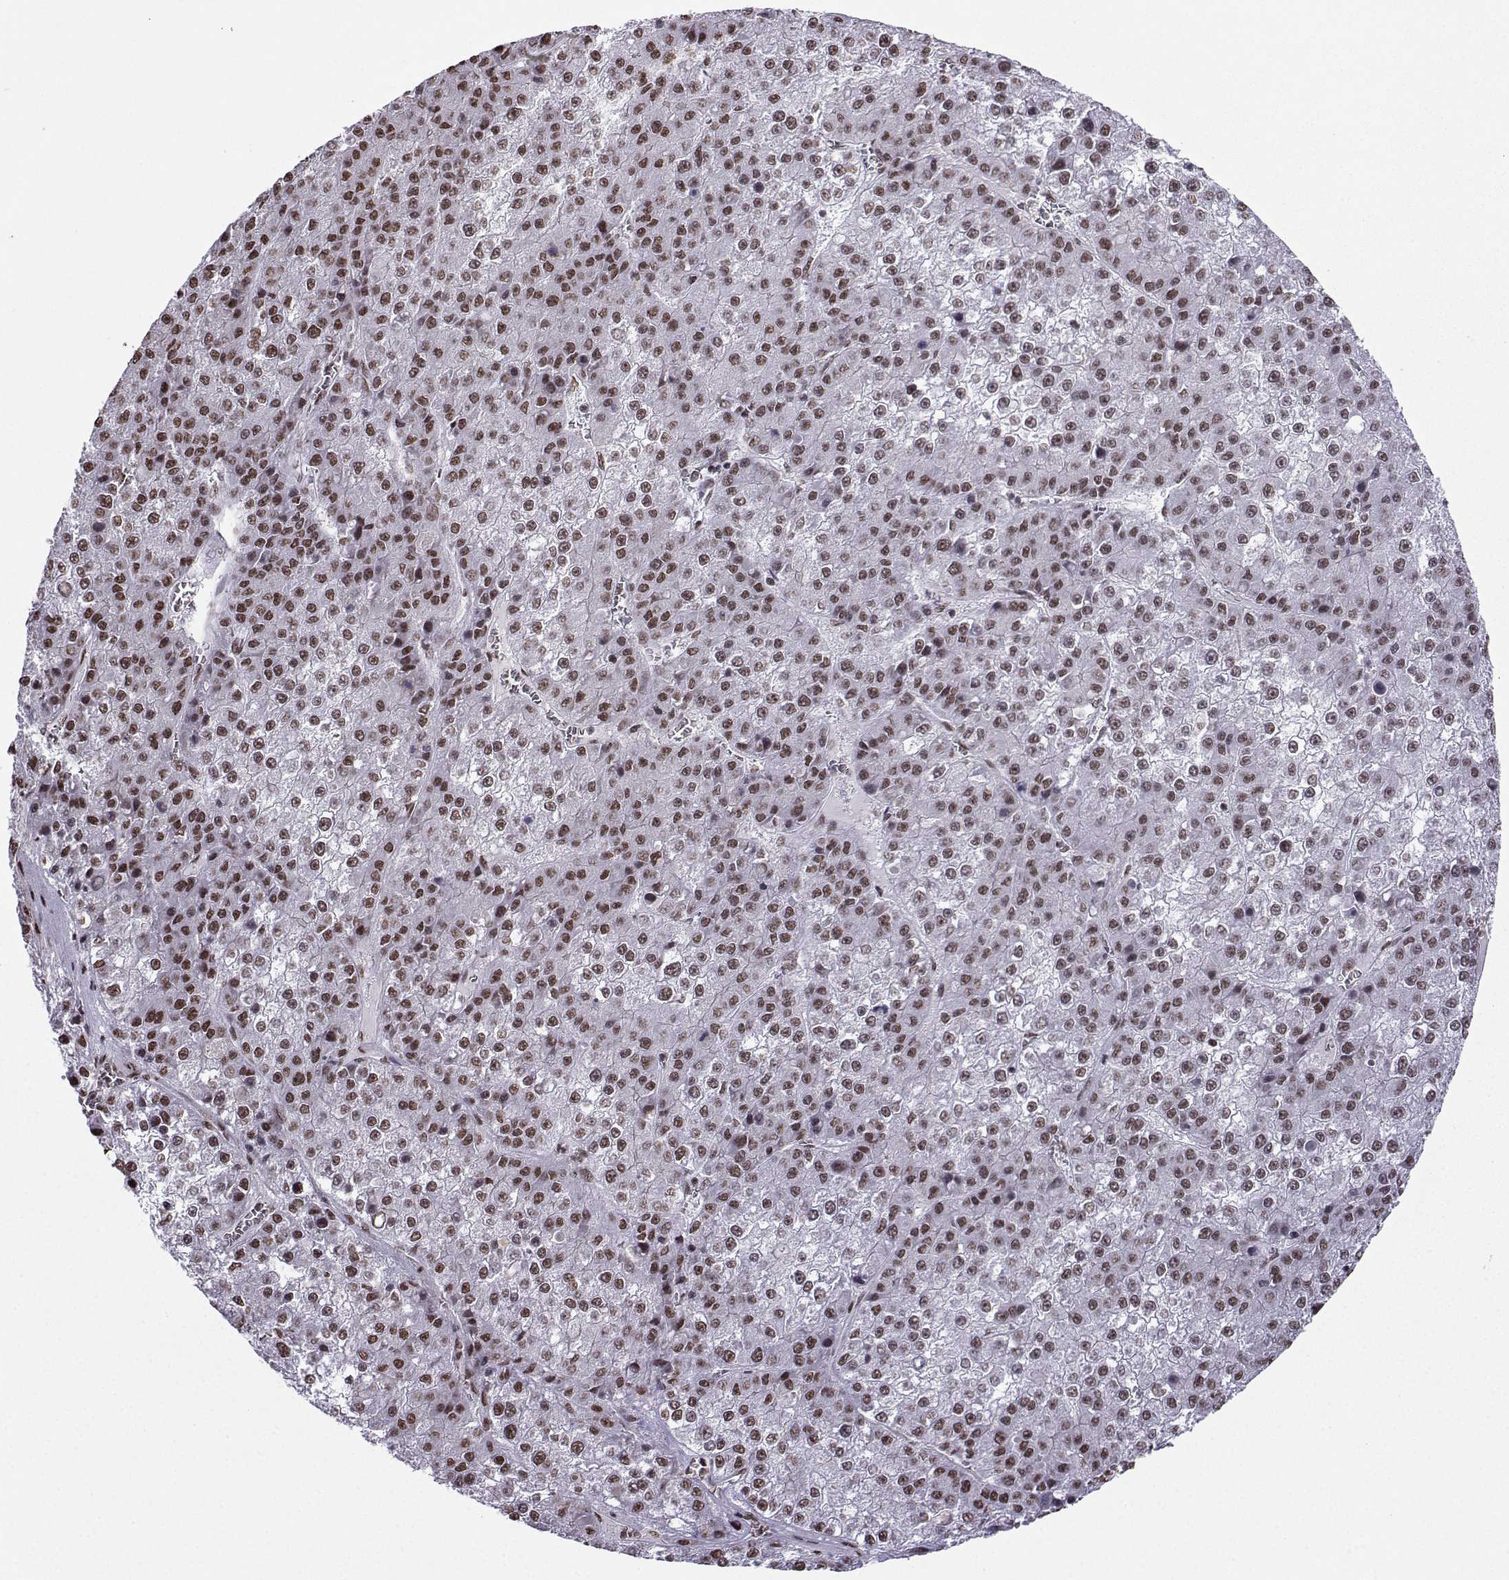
{"staining": {"intensity": "moderate", "quantity": ">75%", "location": "nuclear"}, "tissue": "liver cancer", "cell_type": "Tumor cells", "image_type": "cancer", "snomed": [{"axis": "morphology", "description": "Carcinoma, Hepatocellular, NOS"}, {"axis": "topography", "description": "Liver"}], "caption": "Approximately >75% of tumor cells in liver cancer demonstrate moderate nuclear protein expression as visualized by brown immunohistochemical staining.", "gene": "CCNK", "patient": {"sex": "female", "age": 73}}